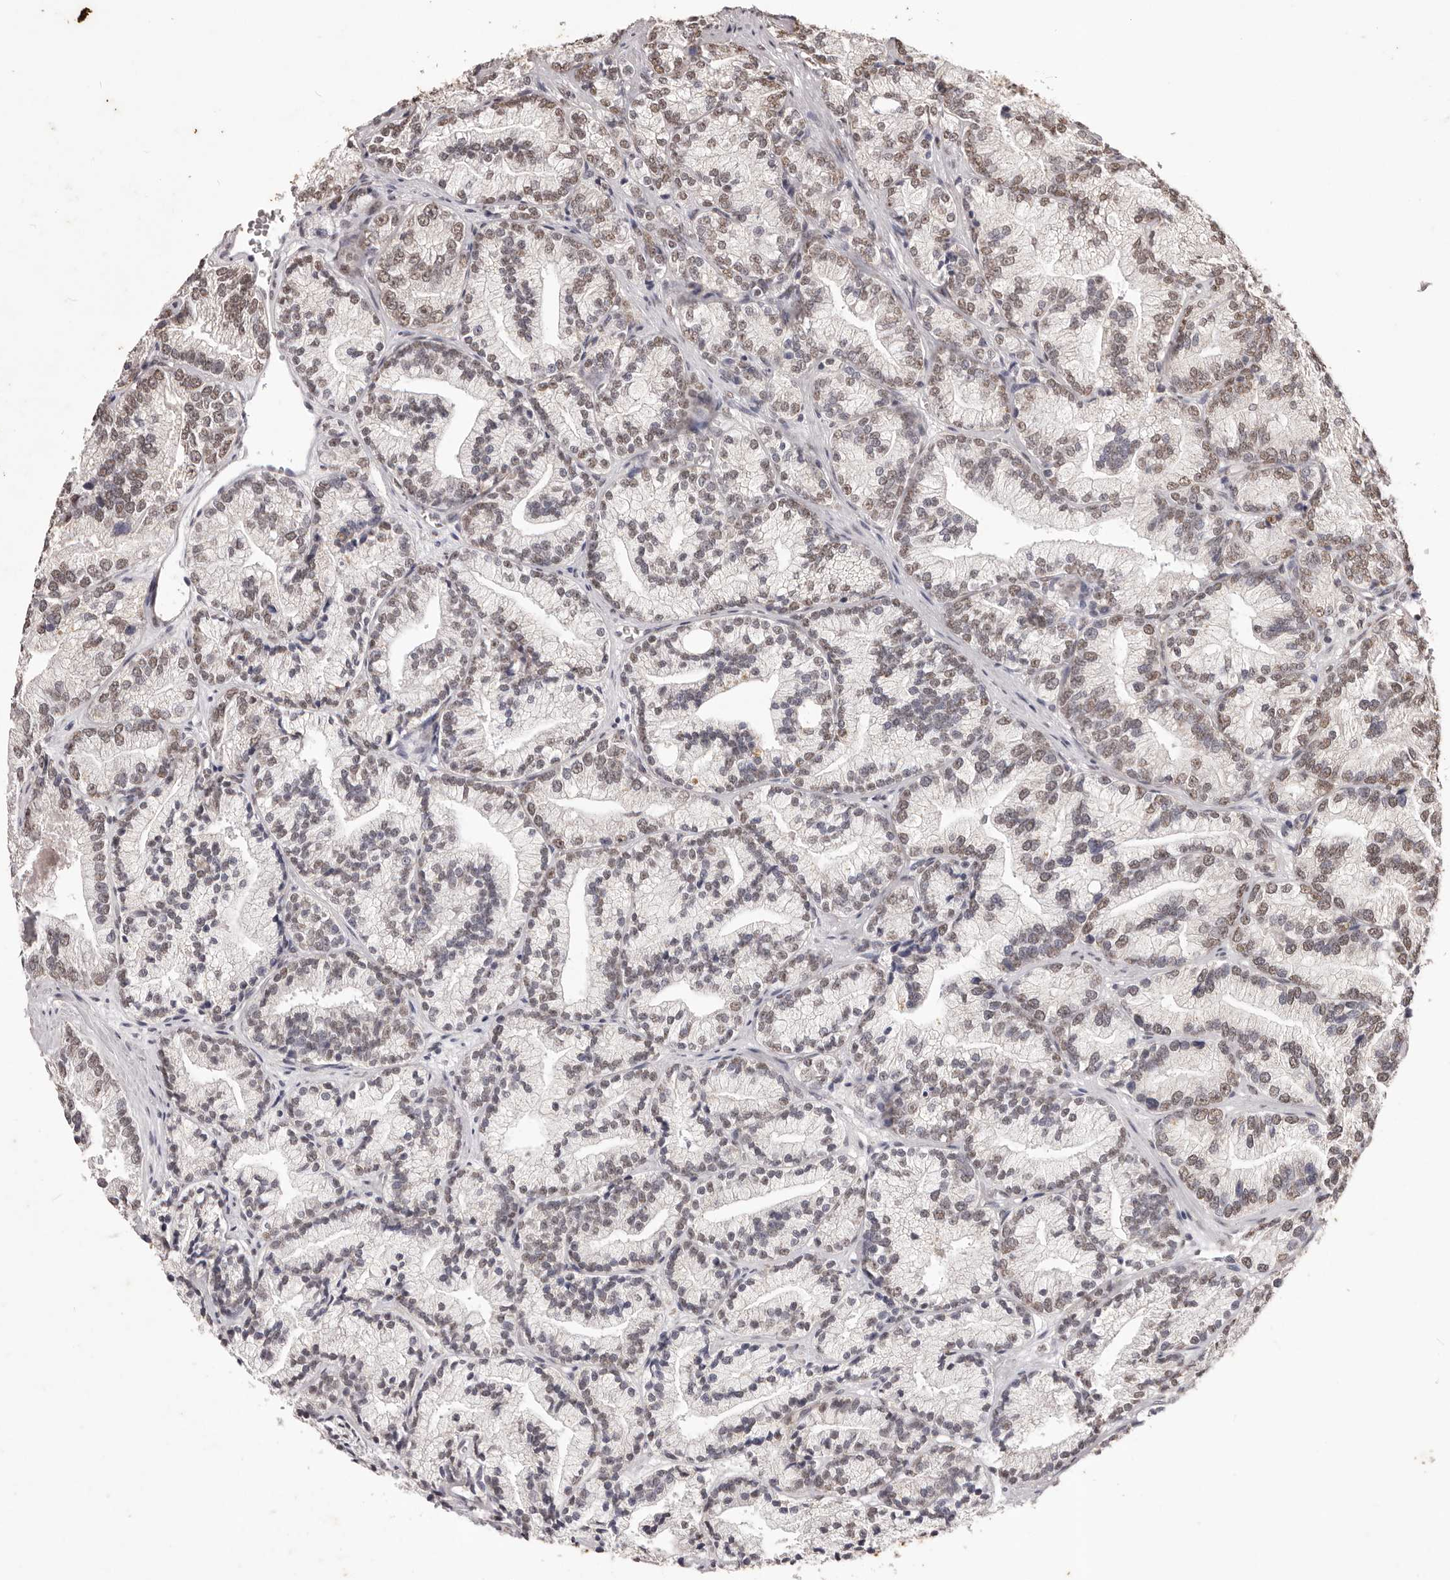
{"staining": {"intensity": "moderate", "quantity": "25%-75%", "location": "cytoplasmic/membranous,nuclear"}, "tissue": "prostate cancer", "cell_type": "Tumor cells", "image_type": "cancer", "snomed": [{"axis": "morphology", "description": "Adenocarcinoma, Low grade"}, {"axis": "topography", "description": "Prostate"}], "caption": "Human prostate cancer (low-grade adenocarcinoma) stained with a protein marker displays moderate staining in tumor cells.", "gene": "RPS6KA5", "patient": {"sex": "male", "age": 89}}